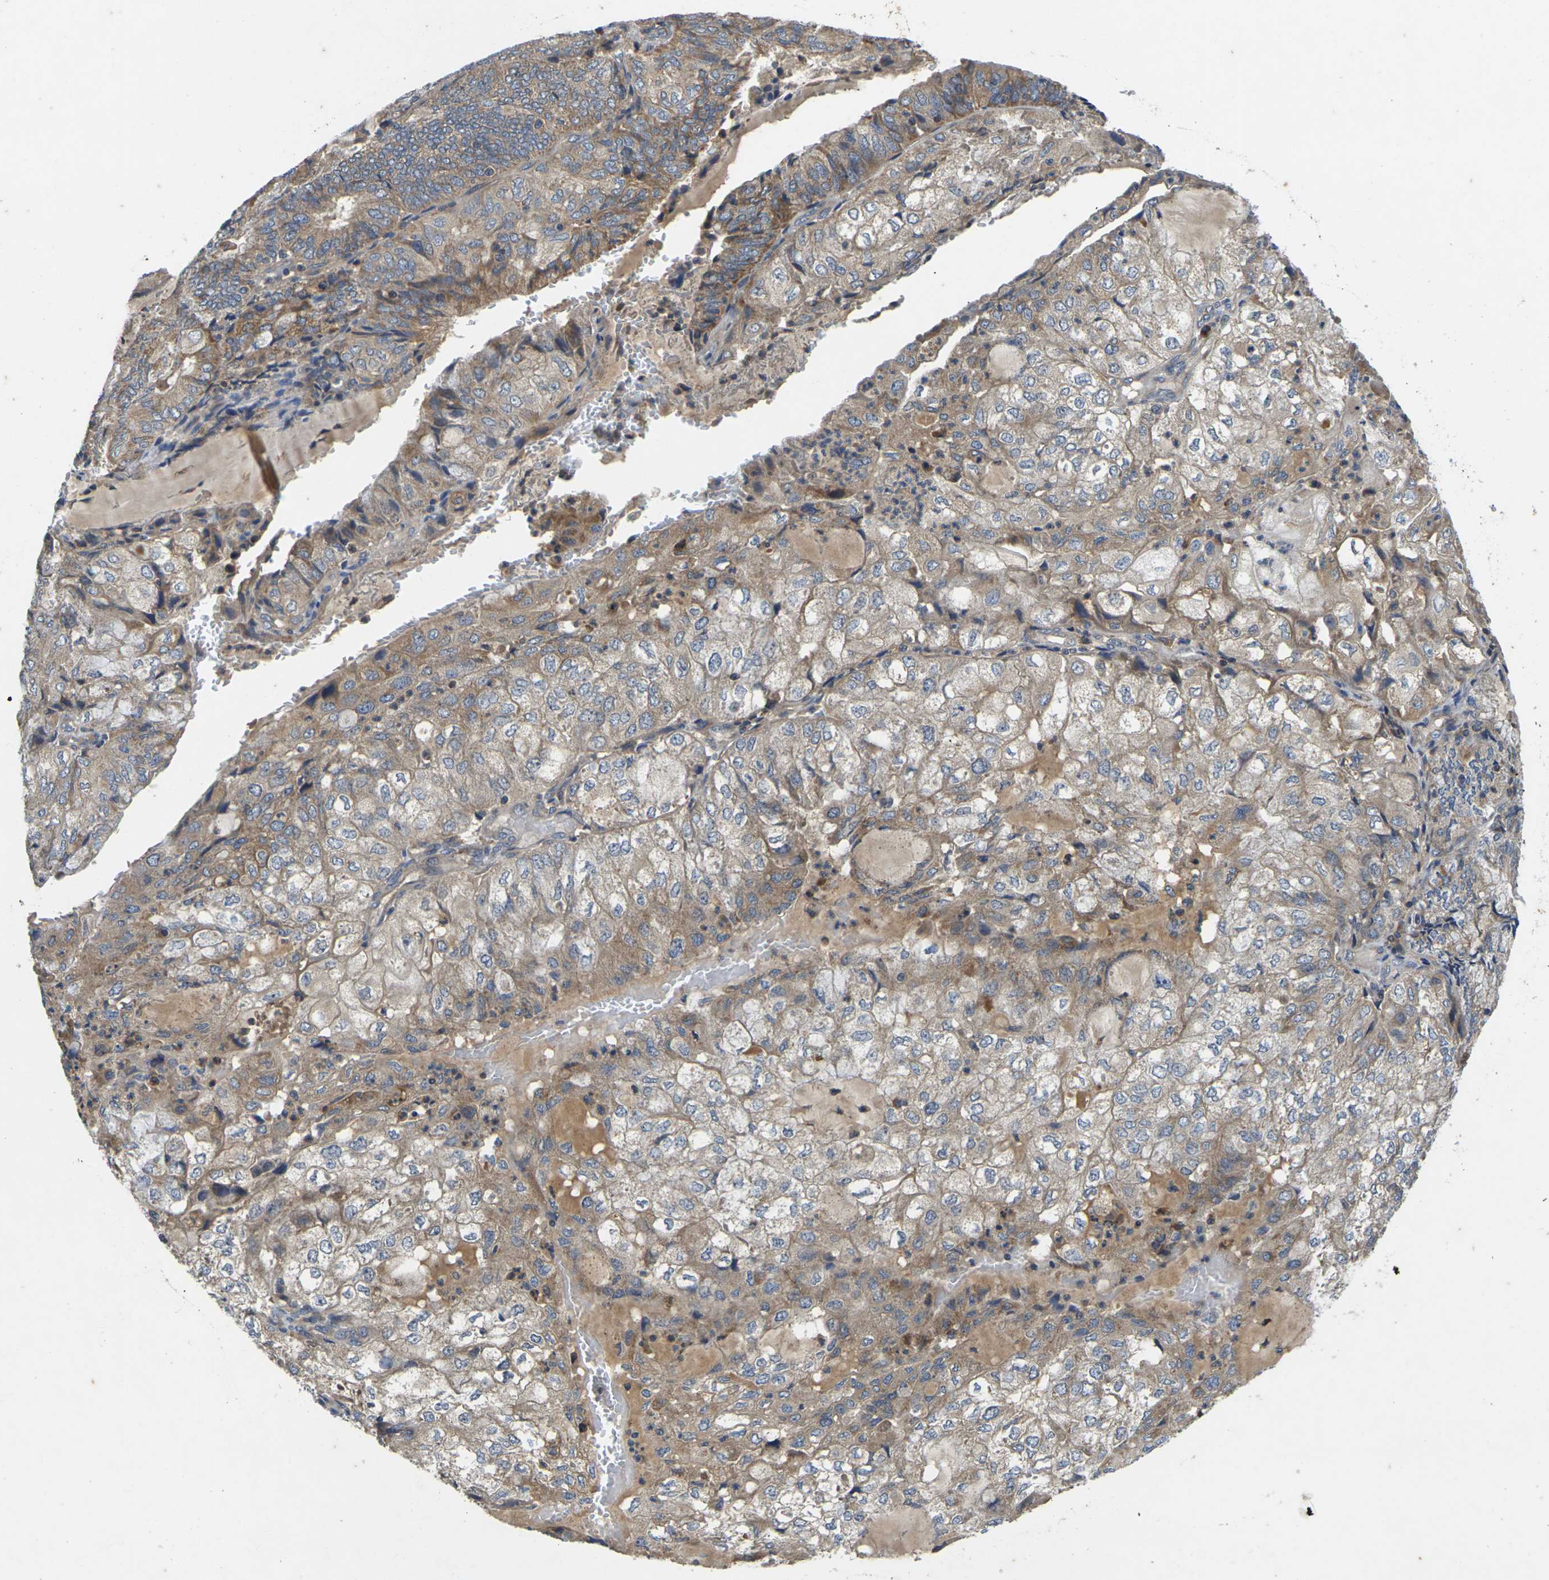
{"staining": {"intensity": "weak", "quantity": ">75%", "location": "cytoplasmic/membranous"}, "tissue": "endometrial cancer", "cell_type": "Tumor cells", "image_type": "cancer", "snomed": [{"axis": "morphology", "description": "Adenocarcinoma, NOS"}, {"axis": "topography", "description": "Endometrium"}], "caption": "A histopathology image of endometrial cancer stained for a protein demonstrates weak cytoplasmic/membranous brown staining in tumor cells. Using DAB (3,3'-diaminobenzidine) (brown) and hematoxylin (blue) stains, captured at high magnification using brightfield microscopy.", "gene": "KIF1B", "patient": {"sex": "female", "age": 81}}